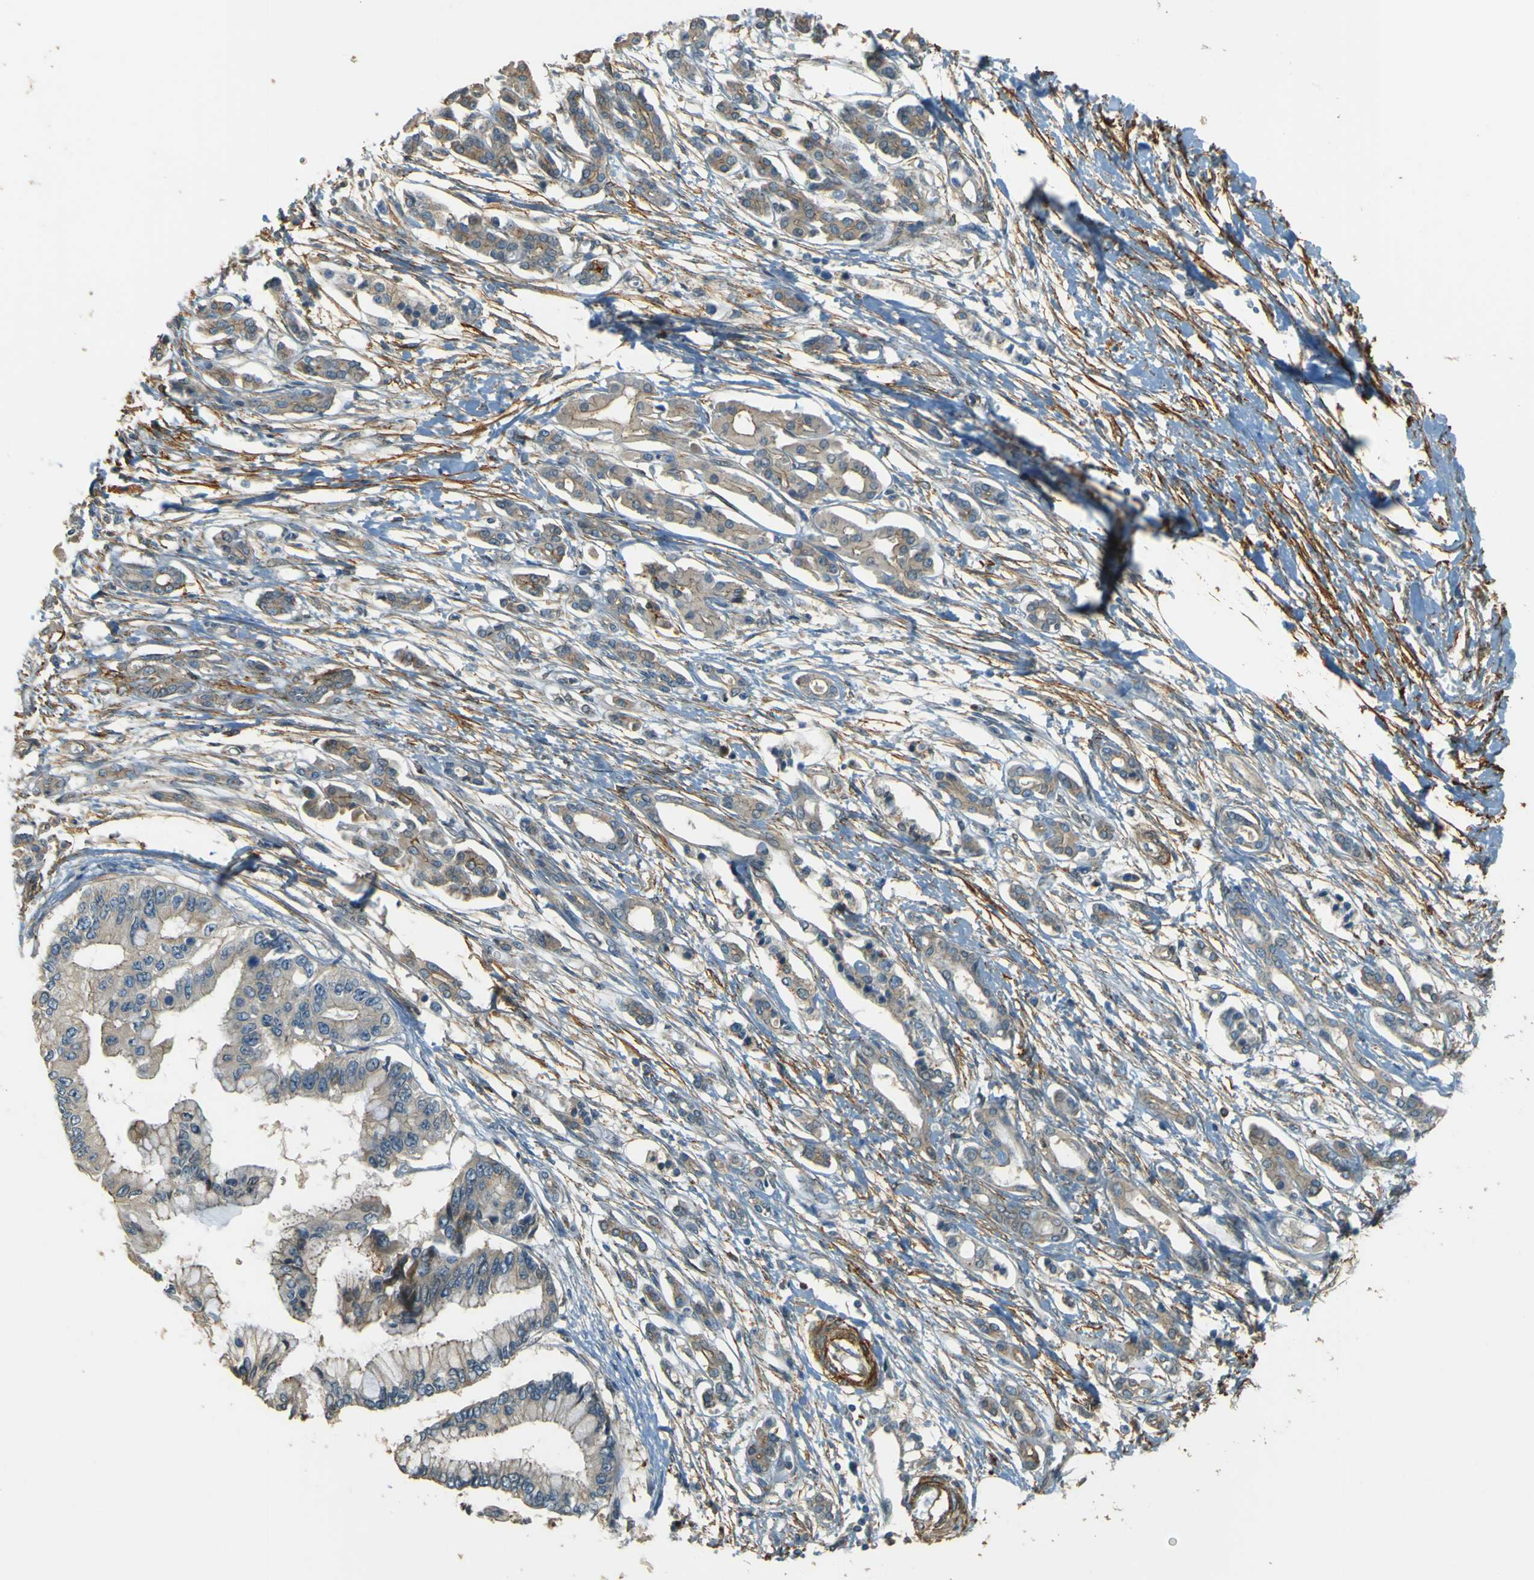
{"staining": {"intensity": "weak", "quantity": "25%-75%", "location": "cytoplasmic/membranous"}, "tissue": "pancreatic cancer", "cell_type": "Tumor cells", "image_type": "cancer", "snomed": [{"axis": "morphology", "description": "Adenocarcinoma, NOS"}, {"axis": "topography", "description": "Pancreas"}], "caption": "Immunohistochemistry (DAB (3,3'-diaminobenzidine)) staining of human pancreatic adenocarcinoma shows weak cytoplasmic/membranous protein staining in approximately 25%-75% of tumor cells.", "gene": "NEXN", "patient": {"sex": "male", "age": 56}}